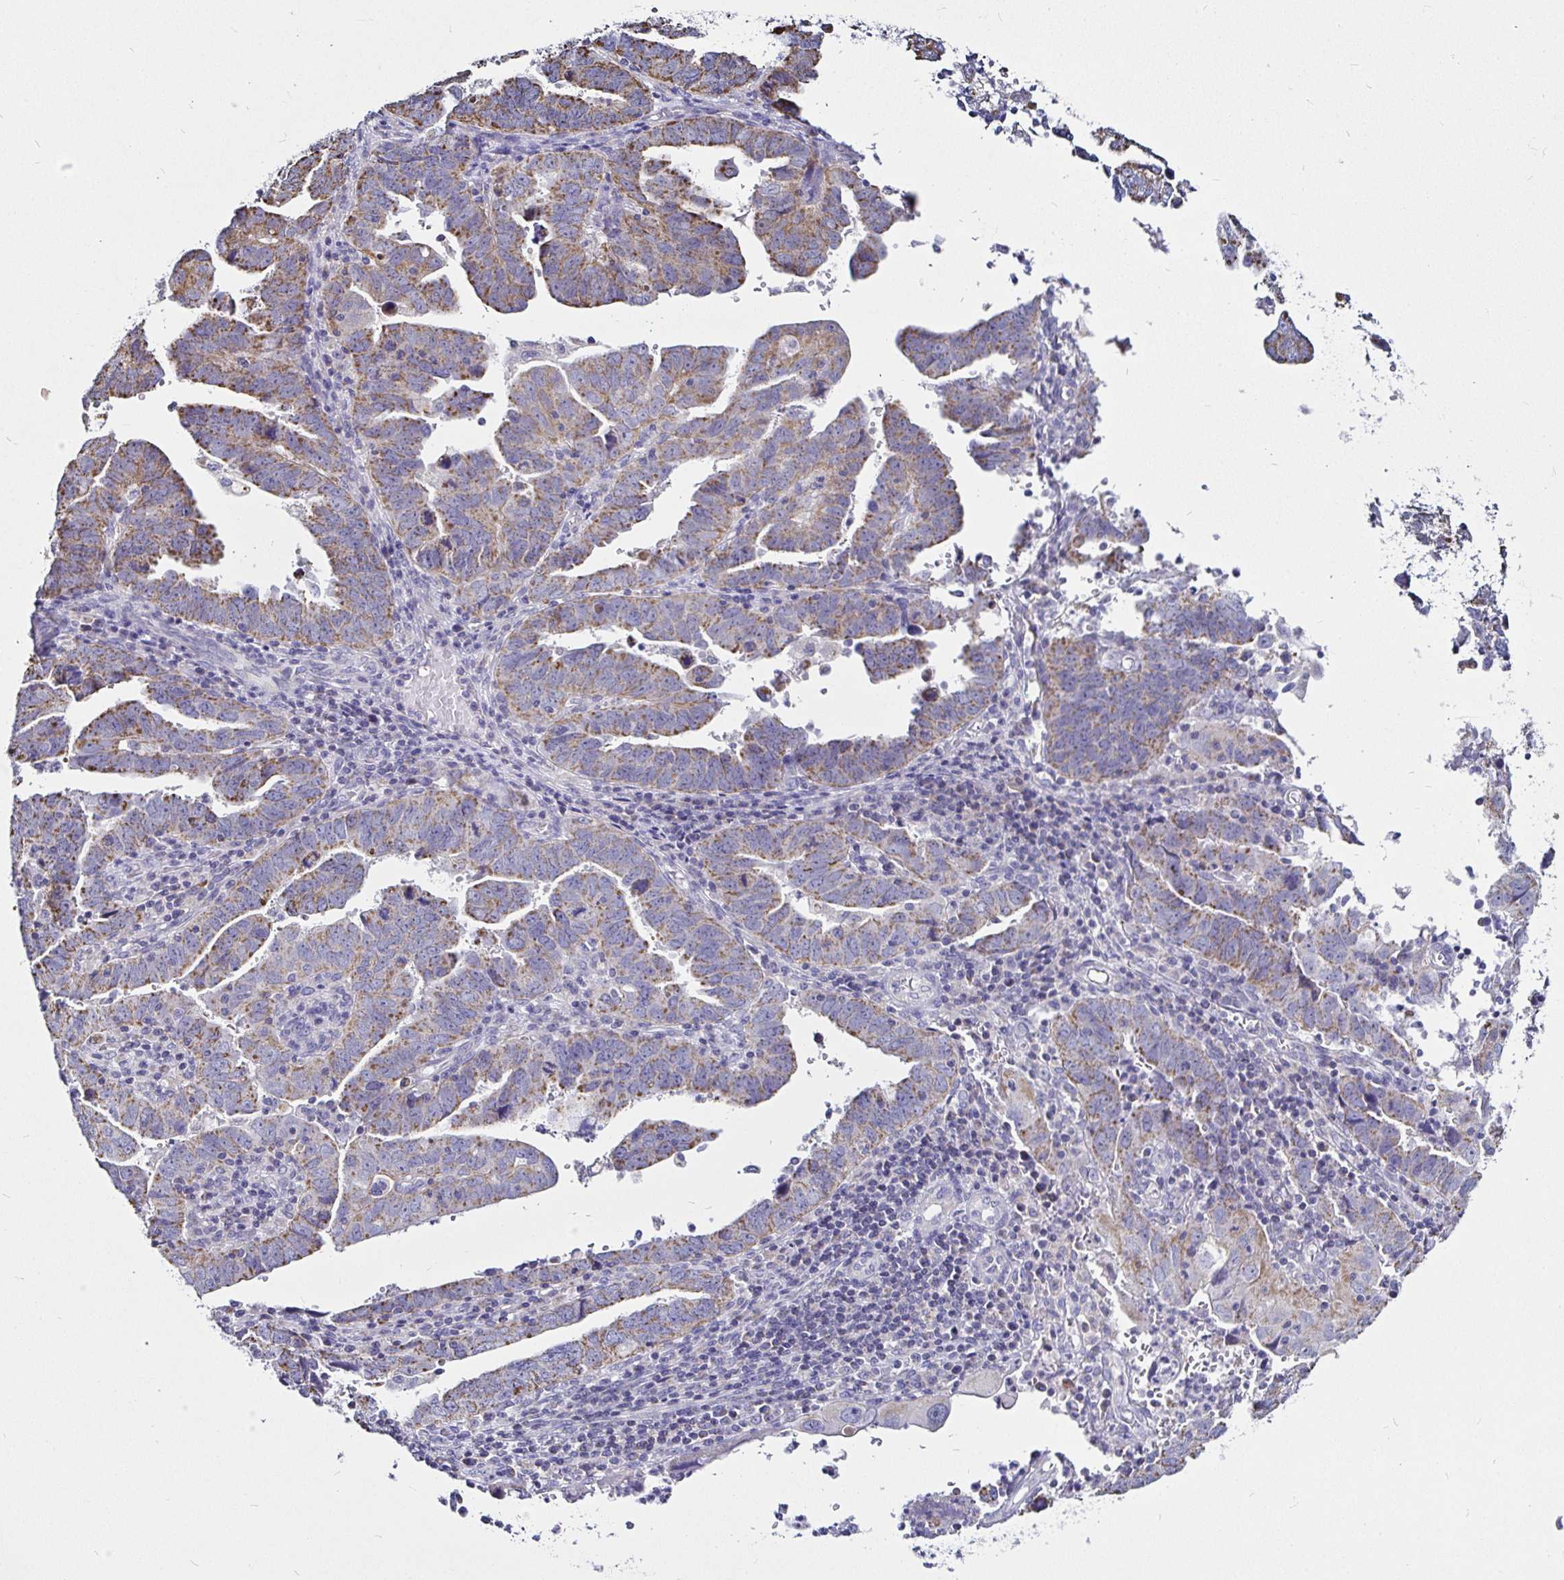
{"staining": {"intensity": "weak", "quantity": "25%-75%", "location": "cytoplasmic/membranous"}, "tissue": "endometrial cancer", "cell_type": "Tumor cells", "image_type": "cancer", "snomed": [{"axis": "morphology", "description": "Adenocarcinoma, NOS"}, {"axis": "topography", "description": "Uterus"}], "caption": "About 25%-75% of tumor cells in adenocarcinoma (endometrial) demonstrate weak cytoplasmic/membranous protein expression as visualized by brown immunohistochemical staining.", "gene": "PGAM2", "patient": {"sex": "female", "age": 62}}